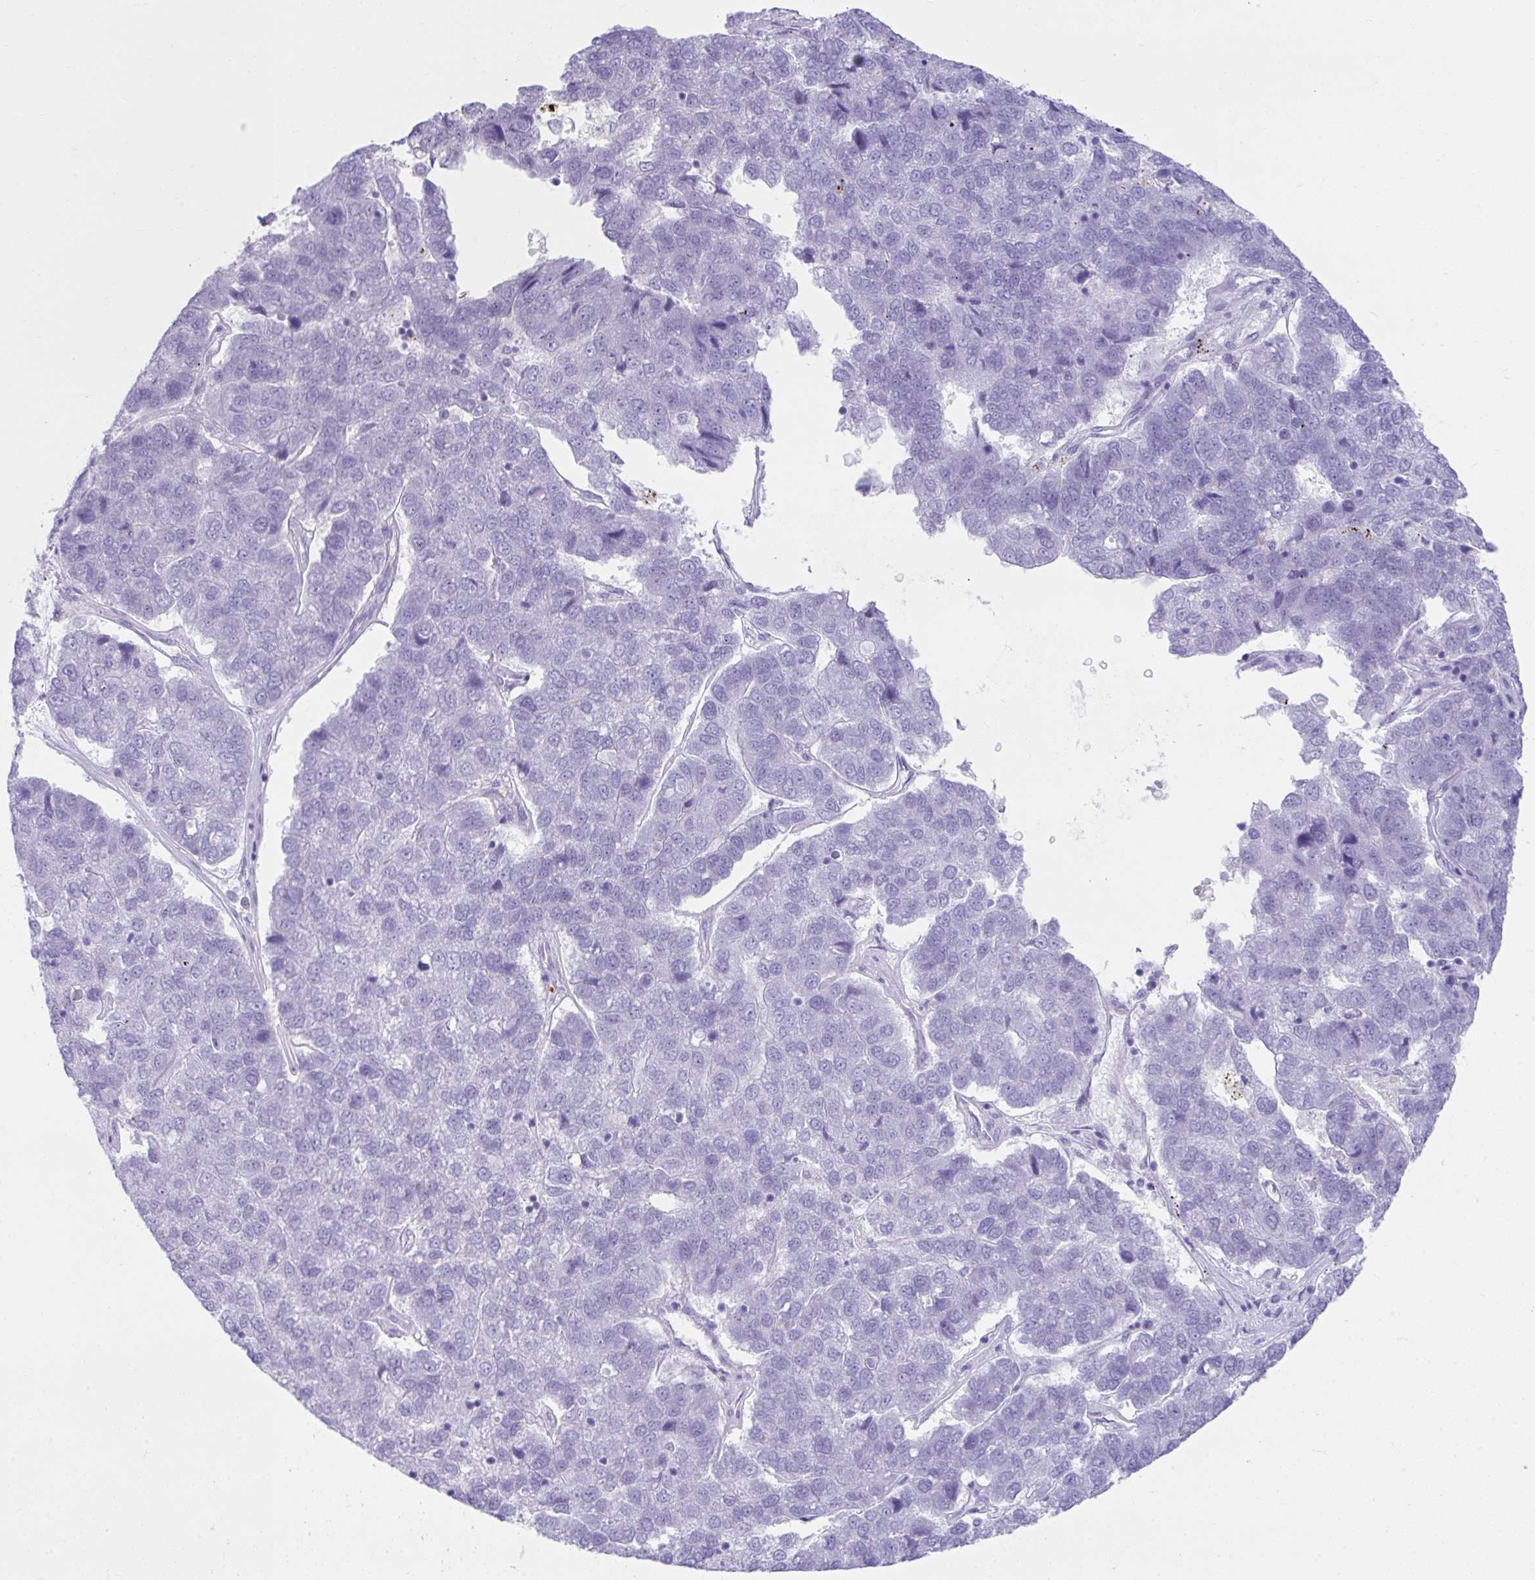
{"staining": {"intensity": "negative", "quantity": "none", "location": "none"}, "tissue": "pancreatic cancer", "cell_type": "Tumor cells", "image_type": "cancer", "snomed": [{"axis": "morphology", "description": "Adenocarcinoma, NOS"}, {"axis": "topography", "description": "Pancreas"}], "caption": "Tumor cells show no significant staining in pancreatic cancer. (Stains: DAB (3,3'-diaminobenzidine) immunohistochemistry with hematoxylin counter stain, Microscopy: brightfield microscopy at high magnification).", "gene": "PSCA", "patient": {"sex": "female", "age": 61}}